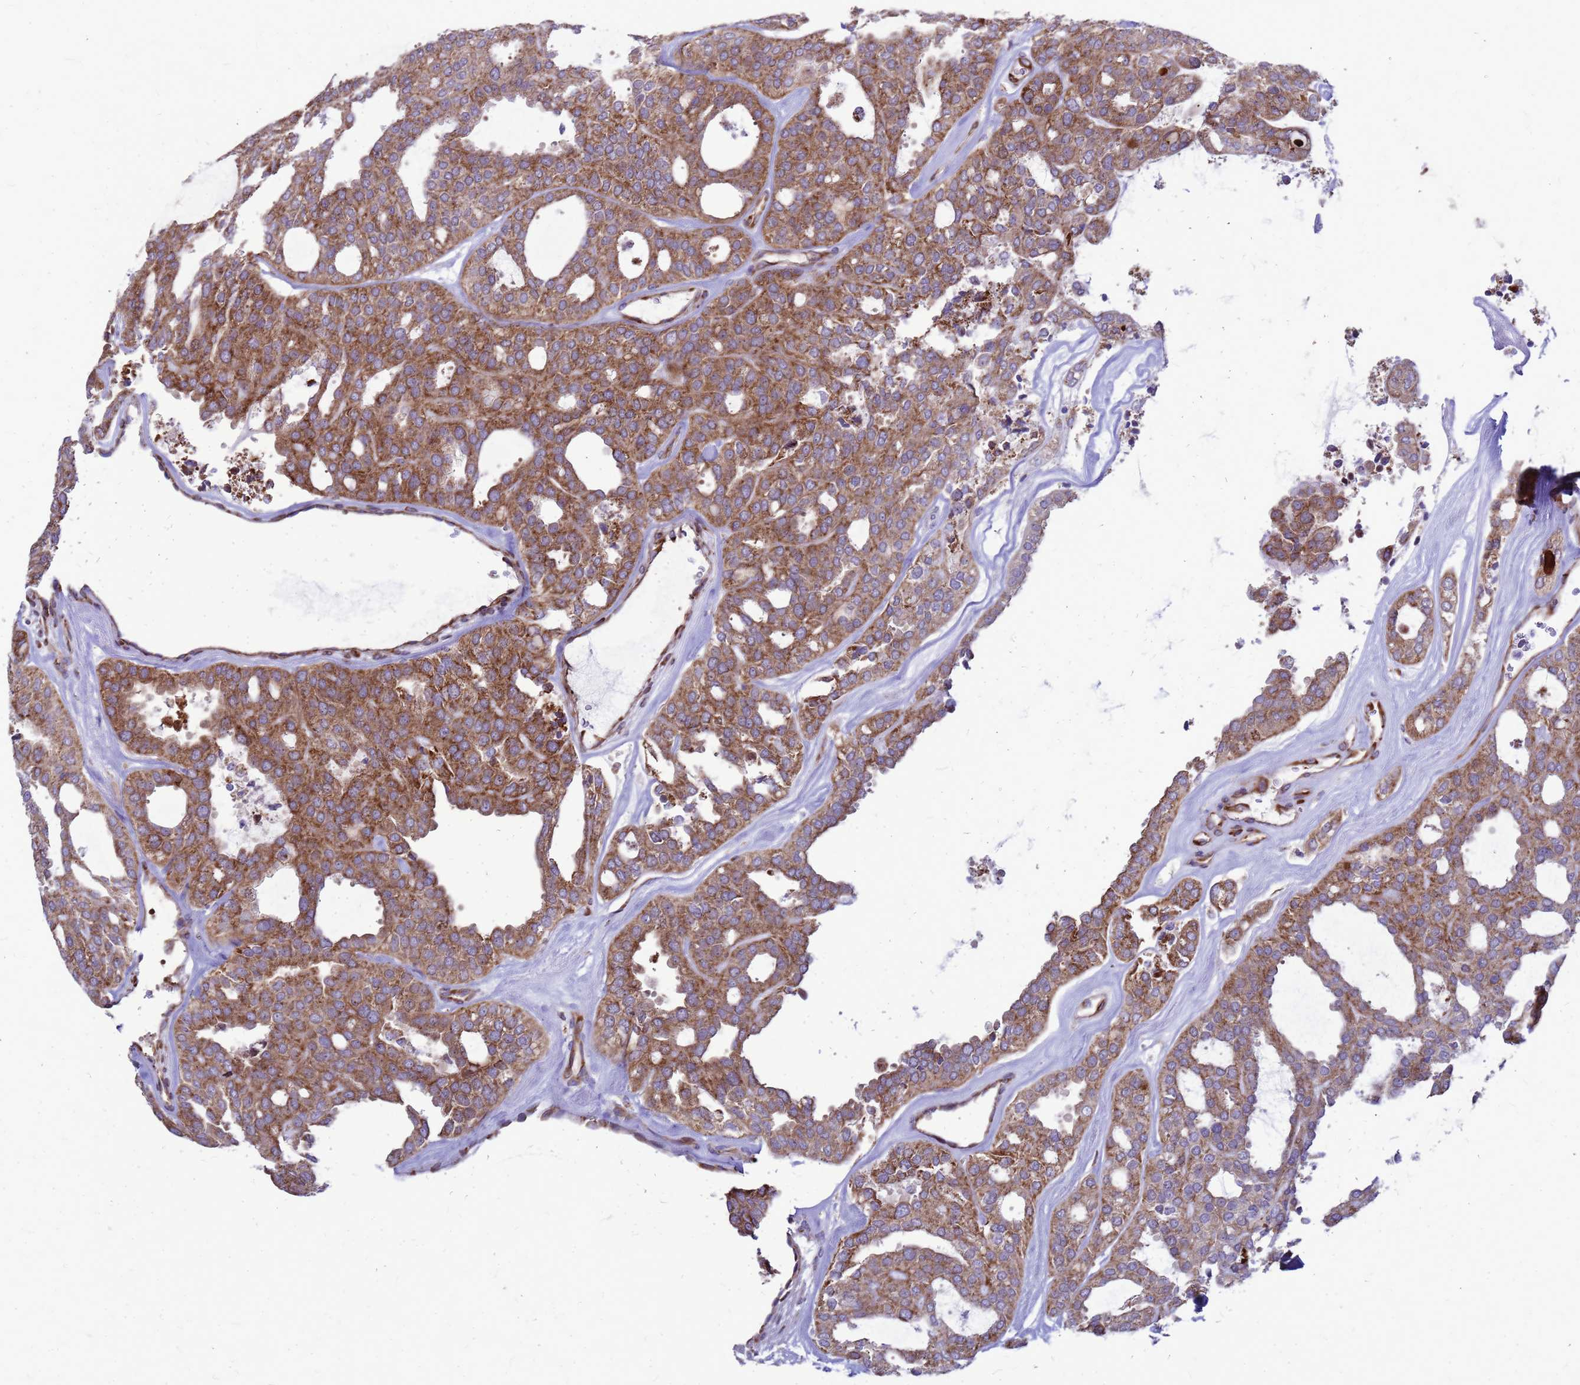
{"staining": {"intensity": "moderate", "quantity": ">75%", "location": "cytoplasmic/membranous"}, "tissue": "thyroid cancer", "cell_type": "Tumor cells", "image_type": "cancer", "snomed": [{"axis": "morphology", "description": "Follicular adenoma carcinoma, NOS"}, {"axis": "topography", "description": "Thyroid gland"}], "caption": "Moderate cytoplasmic/membranous expression for a protein is identified in about >75% of tumor cells of thyroid cancer (follicular adenoma carcinoma) using immunohistochemistry.", "gene": "FSTL4", "patient": {"sex": "male", "age": 75}}